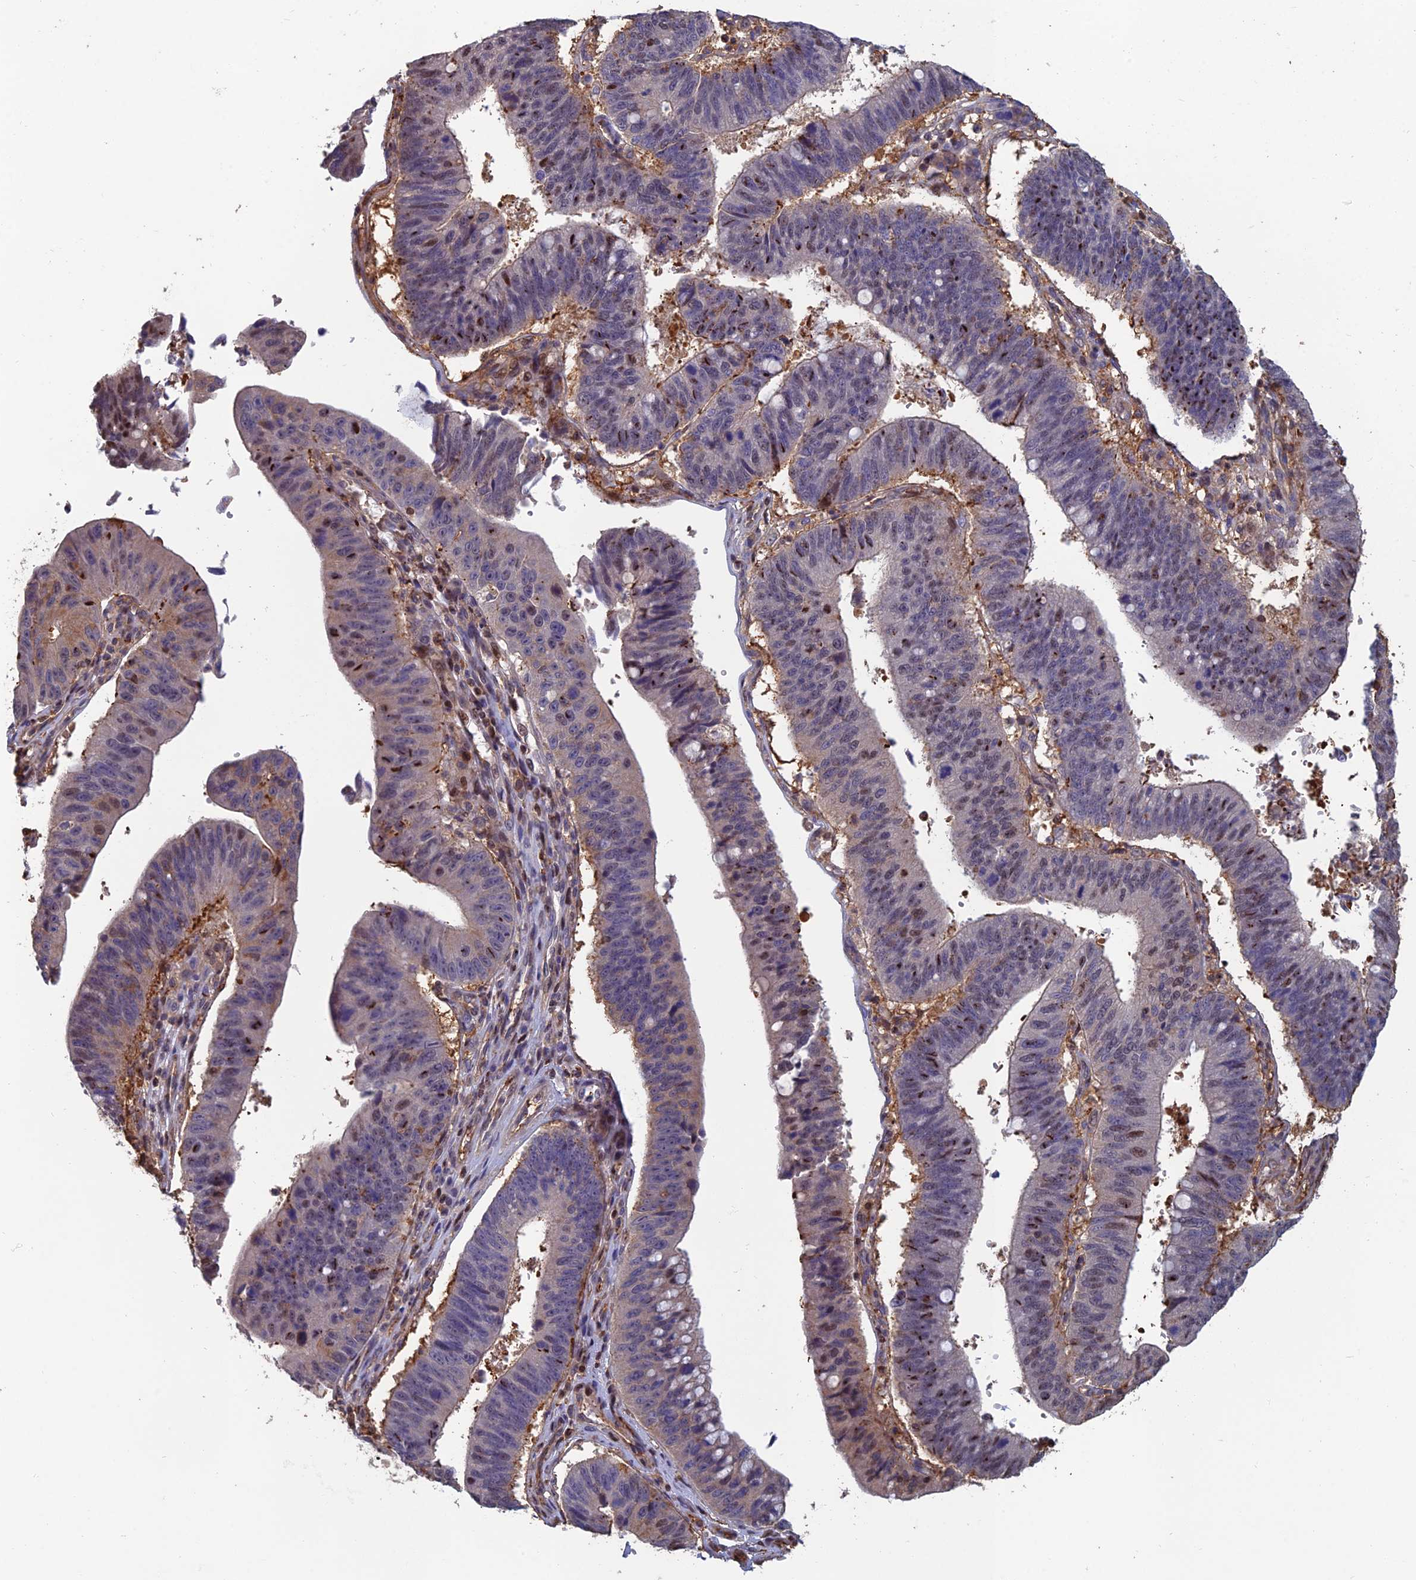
{"staining": {"intensity": "moderate", "quantity": "25%-75%", "location": "nuclear"}, "tissue": "stomach cancer", "cell_type": "Tumor cells", "image_type": "cancer", "snomed": [{"axis": "morphology", "description": "Adenocarcinoma, NOS"}, {"axis": "topography", "description": "Stomach"}], "caption": "Protein staining by IHC demonstrates moderate nuclear expression in about 25%-75% of tumor cells in adenocarcinoma (stomach).", "gene": "C15orf62", "patient": {"sex": "male", "age": 59}}